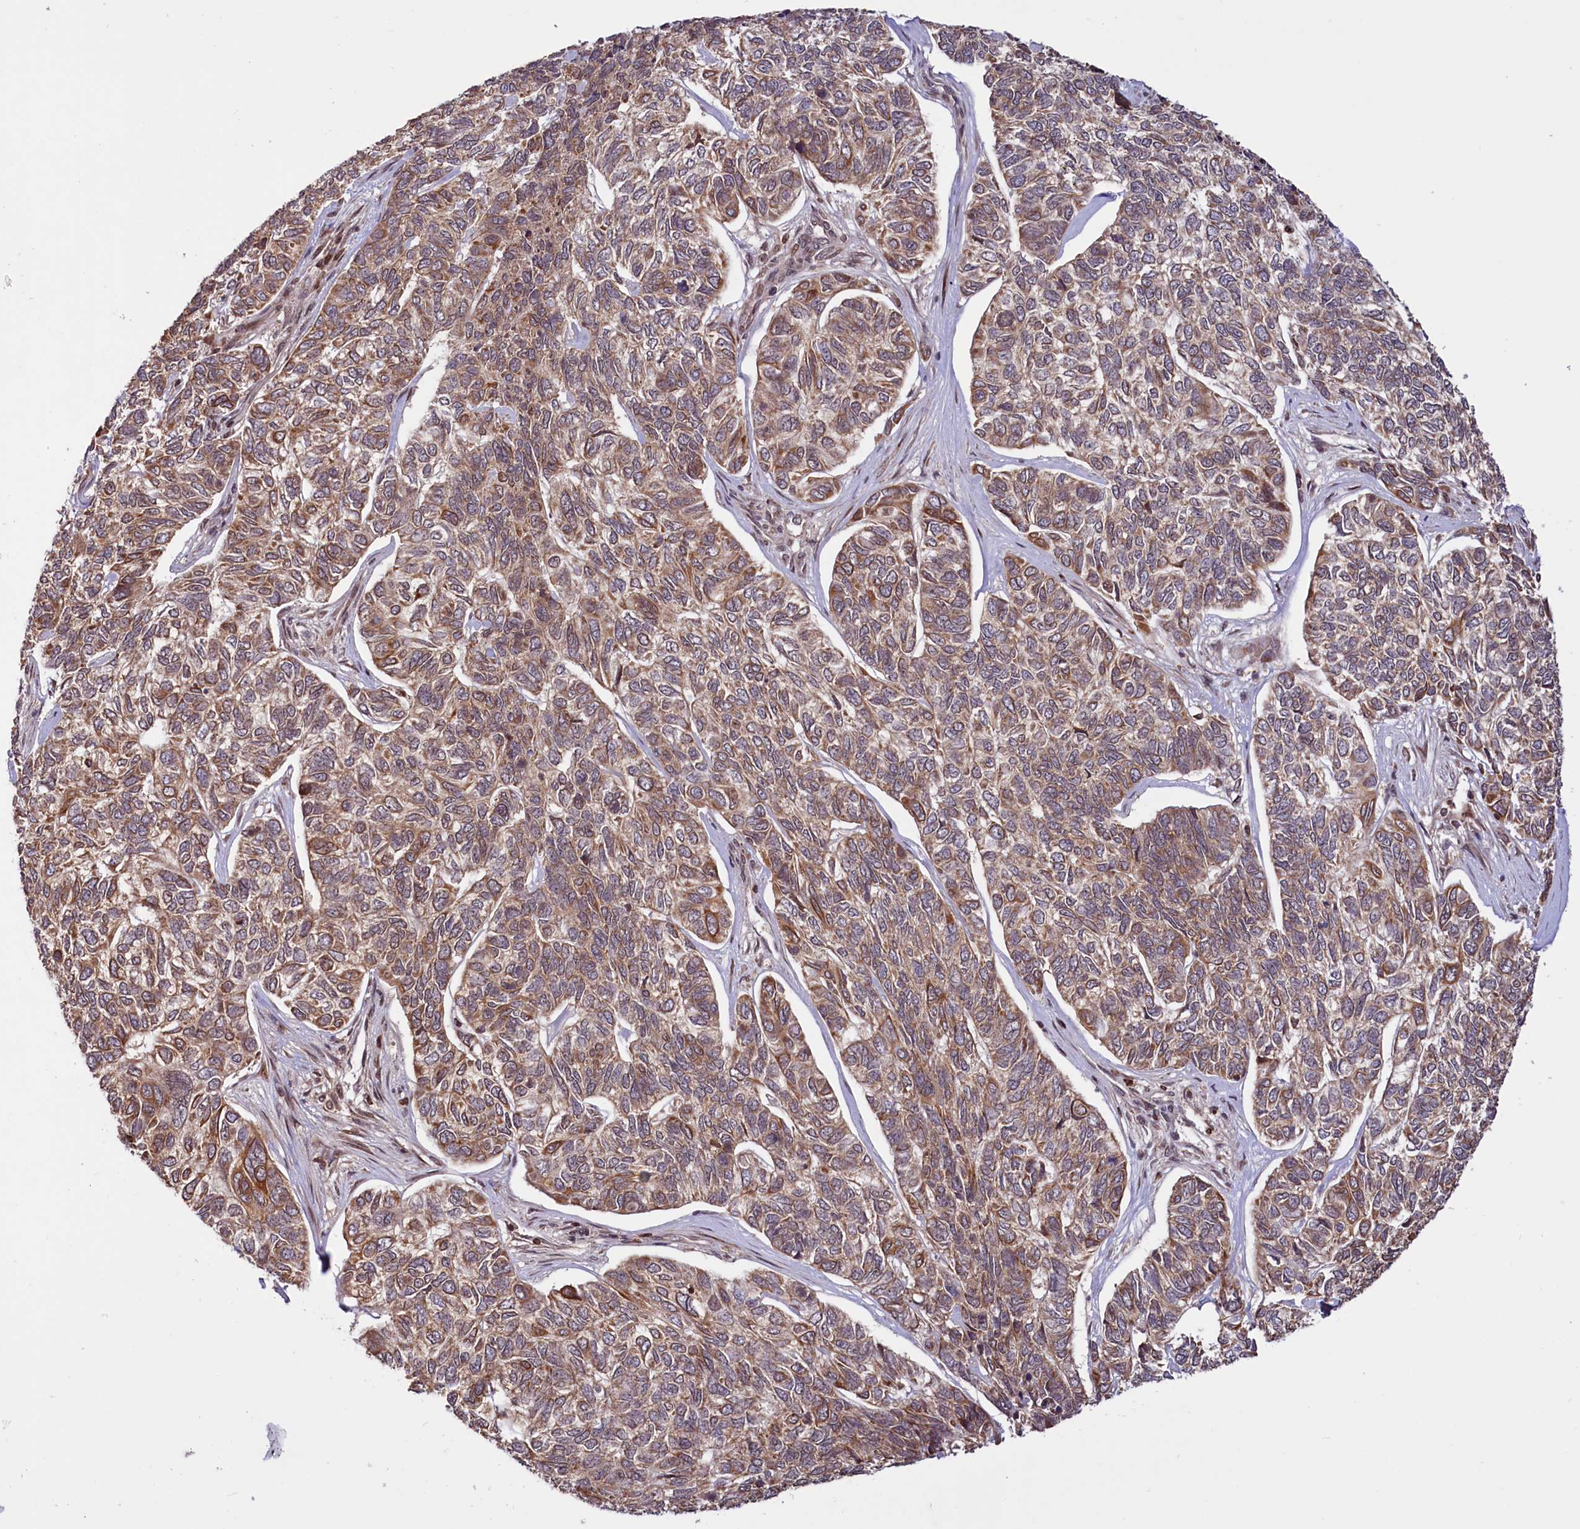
{"staining": {"intensity": "moderate", "quantity": ">75%", "location": "cytoplasmic/membranous"}, "tissue": "skin cancer", "cell_type": "Tumor cells", "image_type": "cancer", "snomed": [{"axis": "morphology", "description": "Basal cell carcinoma"}, {"axis": "topography", "description": "Skin"}], "caption": "Human skin basal cell carcinoma stained with a protein marker displays moderate staining in tumor cells.", "gene": "PHC3", "patient": {"sex": "female", "age": 65}}